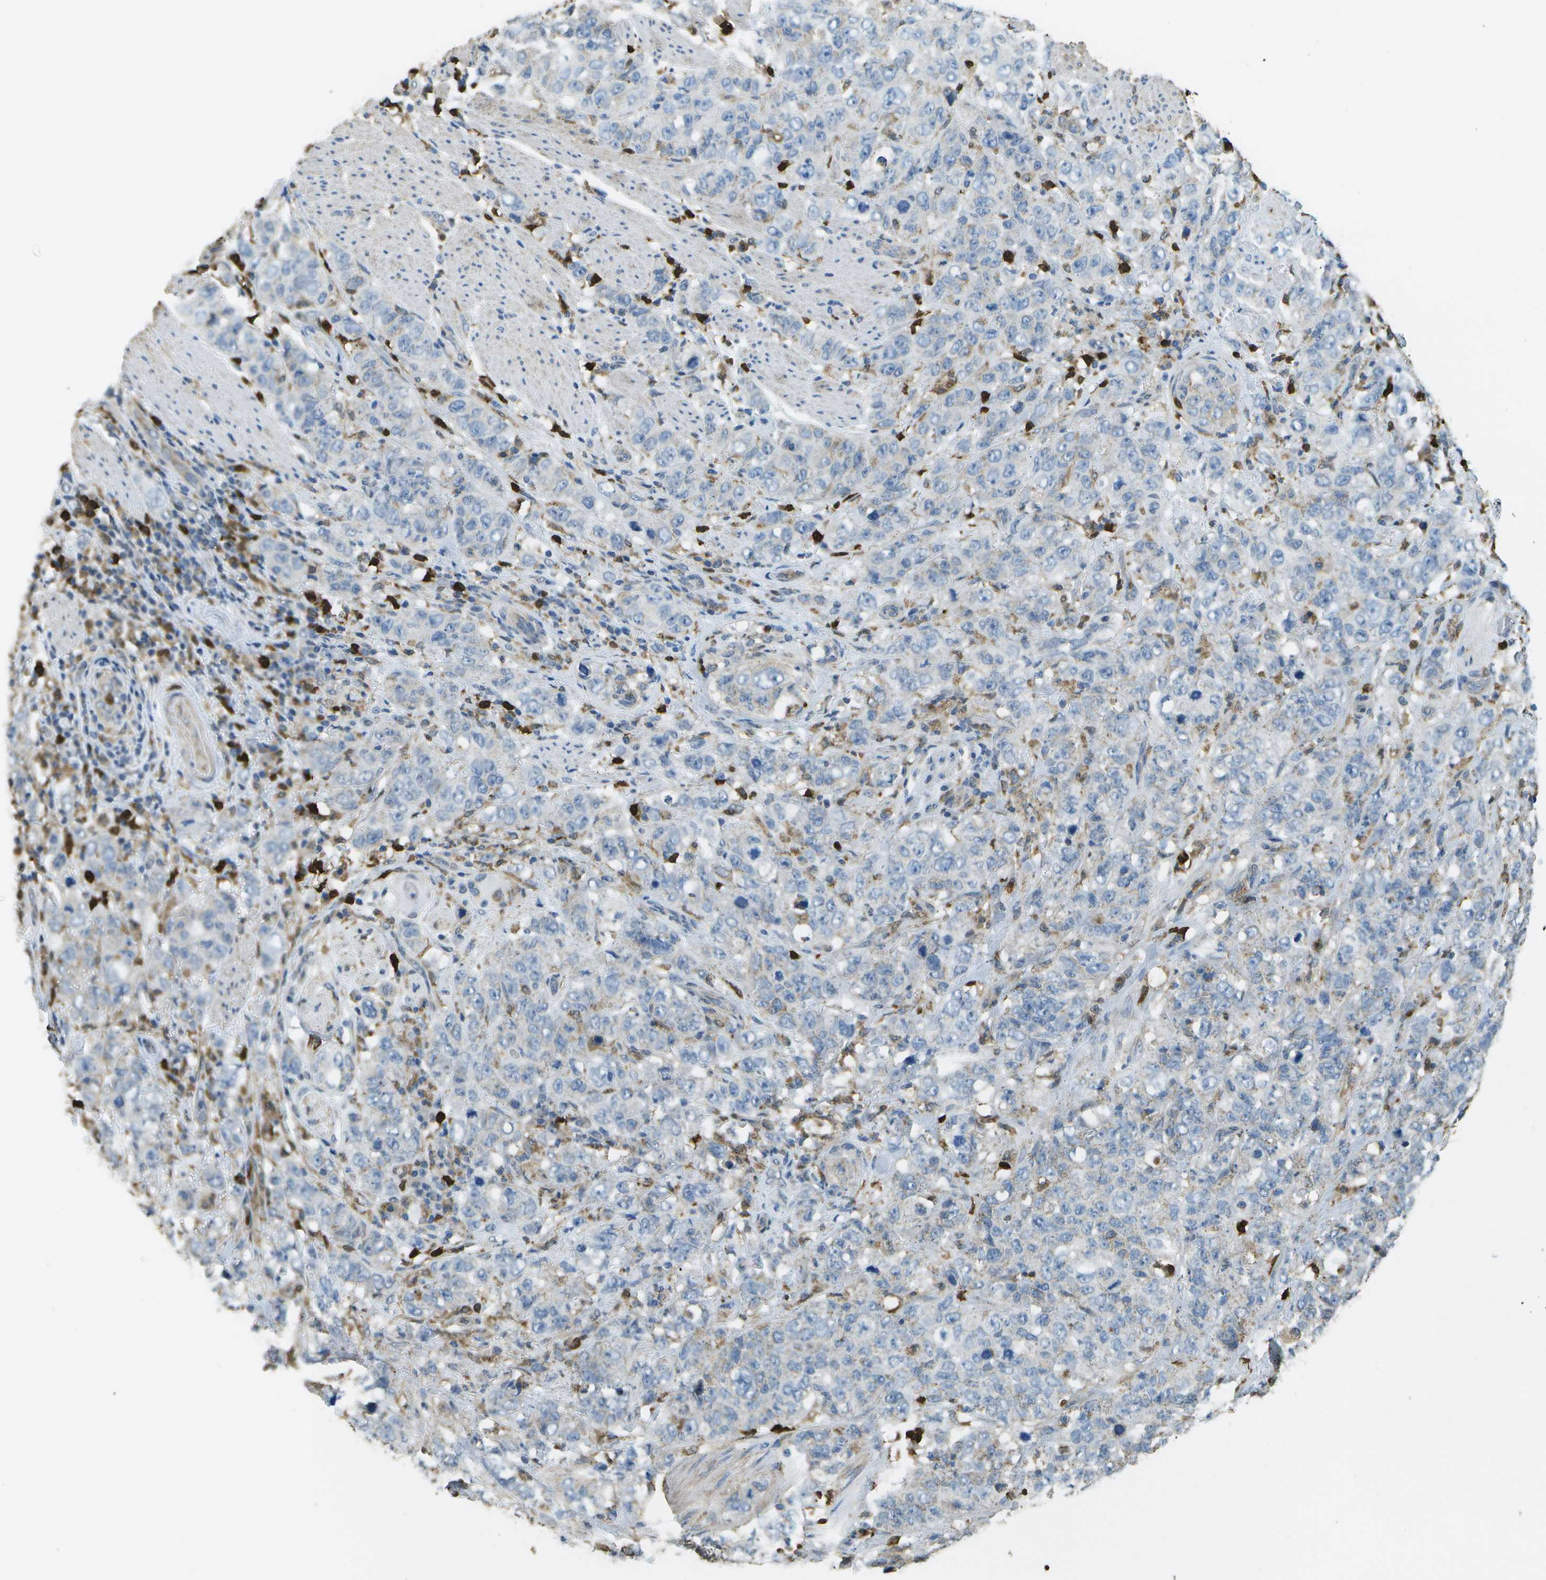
{"staining": {"intensity": "negative", "quantity": "none", "location": "none"}, "tissue": "stomach cancer", "cell_type": "Tumor cells", "image_type": "cancer", "snomed": [{"axis": "morphology", "description": "Adenocarcinoma, NOS"}, {"axis": "topography", "description": "Stomach"}], "caption": "There is no significant staining in tumor cells of stomach cancer.", "gene": "CACHD1", "patient": {"sex": "male", "age": 48}}